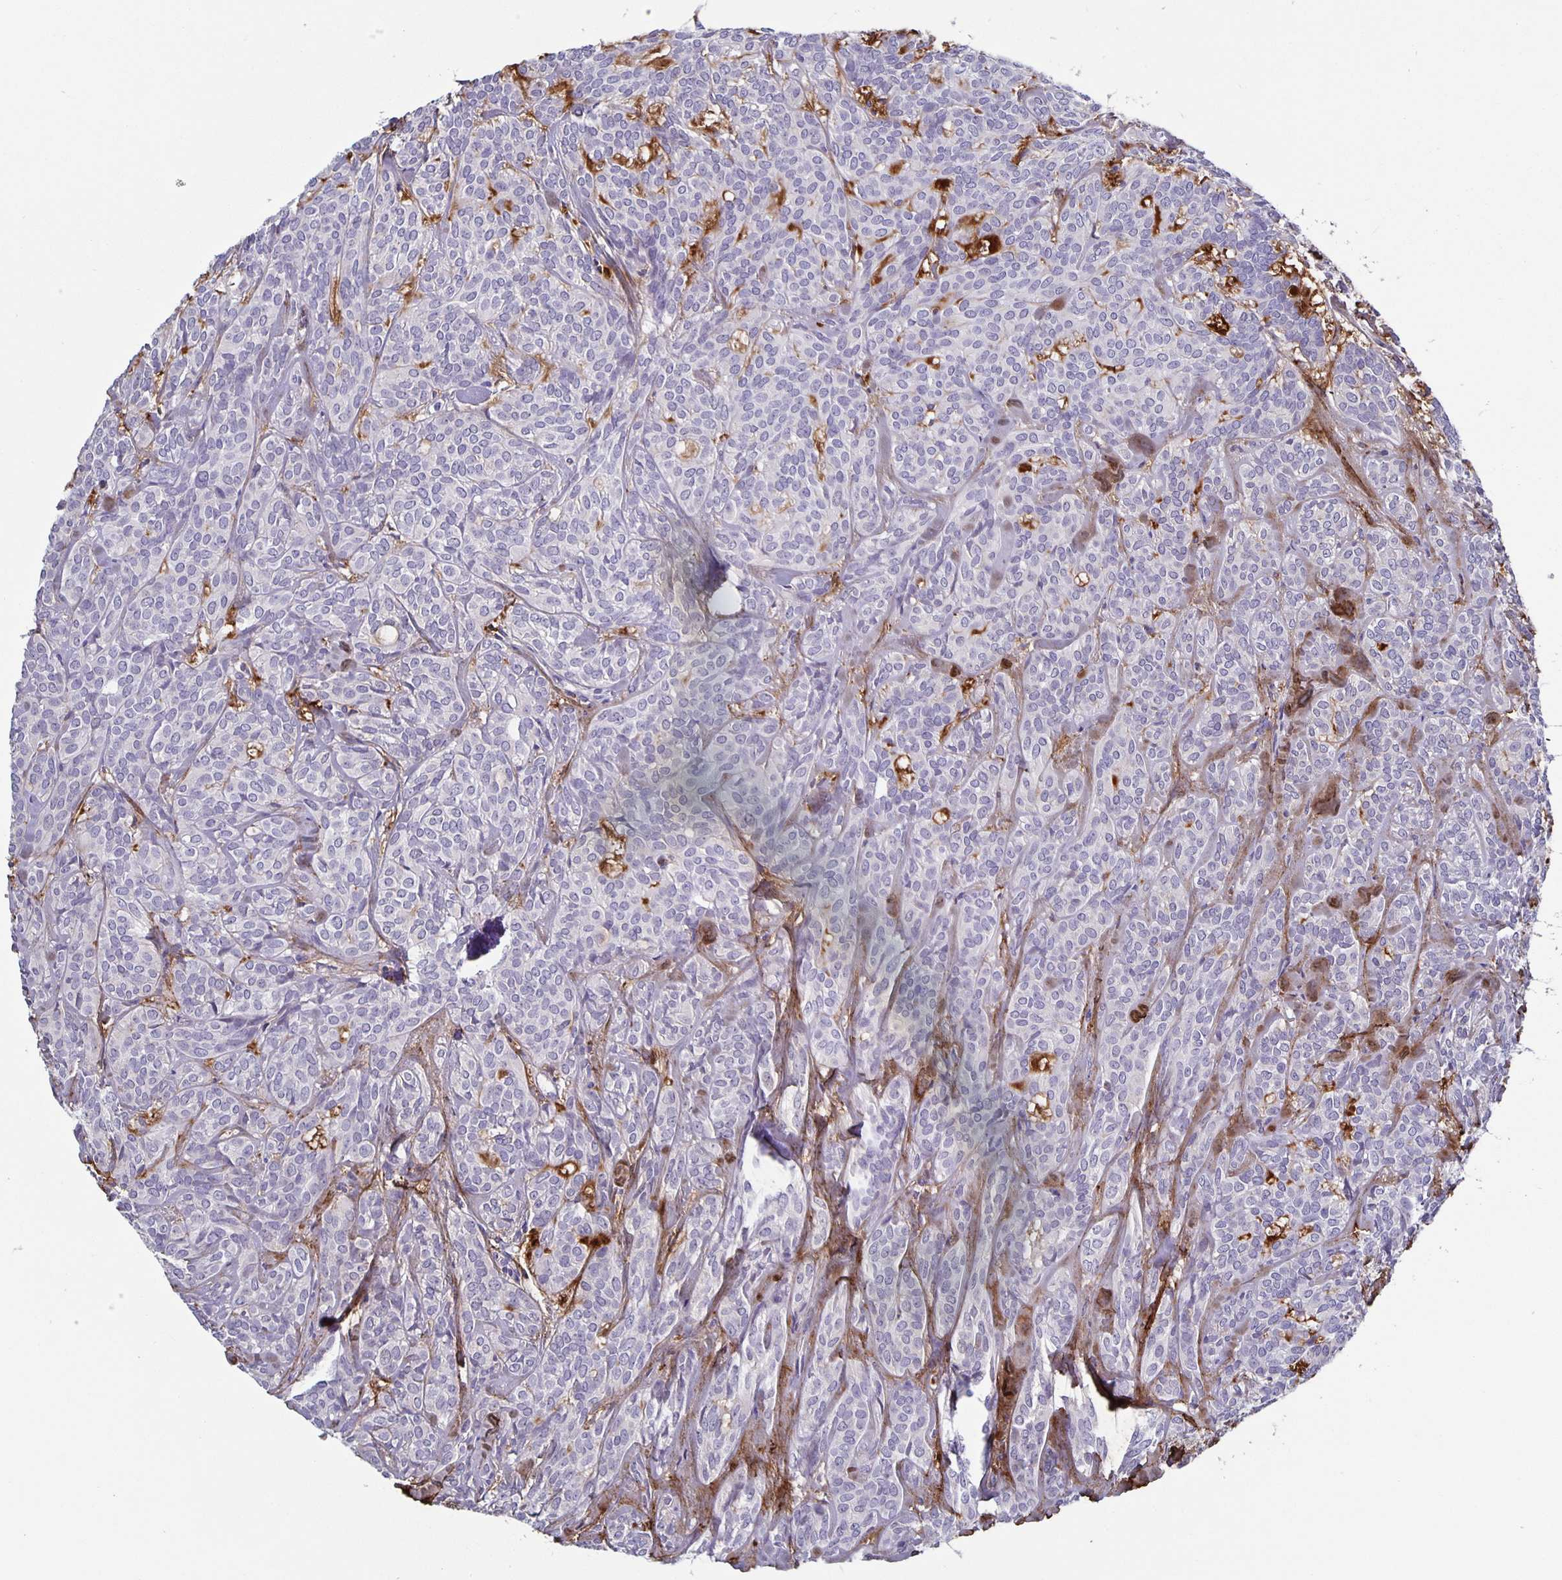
{"staining": {"intensity": "negative", "quantity": "none", "location": "none"}, "tissue": "head and neck cancer", "cell_type": "Tumor cells", "image_type": "cancer", "snomed": [{"axis": "morphology", "description": "Adenocarcinoma, NOS"}, {"axis": "topography", "description": "Head-Neck"}], "caption": "IHC photomicrograph of head and neck cancer (adenocarcinoma) stained for a protein (brown), which demonstrates no staining in tumor cells. Brightfield microscopy of IHC stained with DAB (brown) and hematoxylin (blue), captured at high magnification.", "gene": "GDF15", "patient": {"sex": "female", "age": 57}}